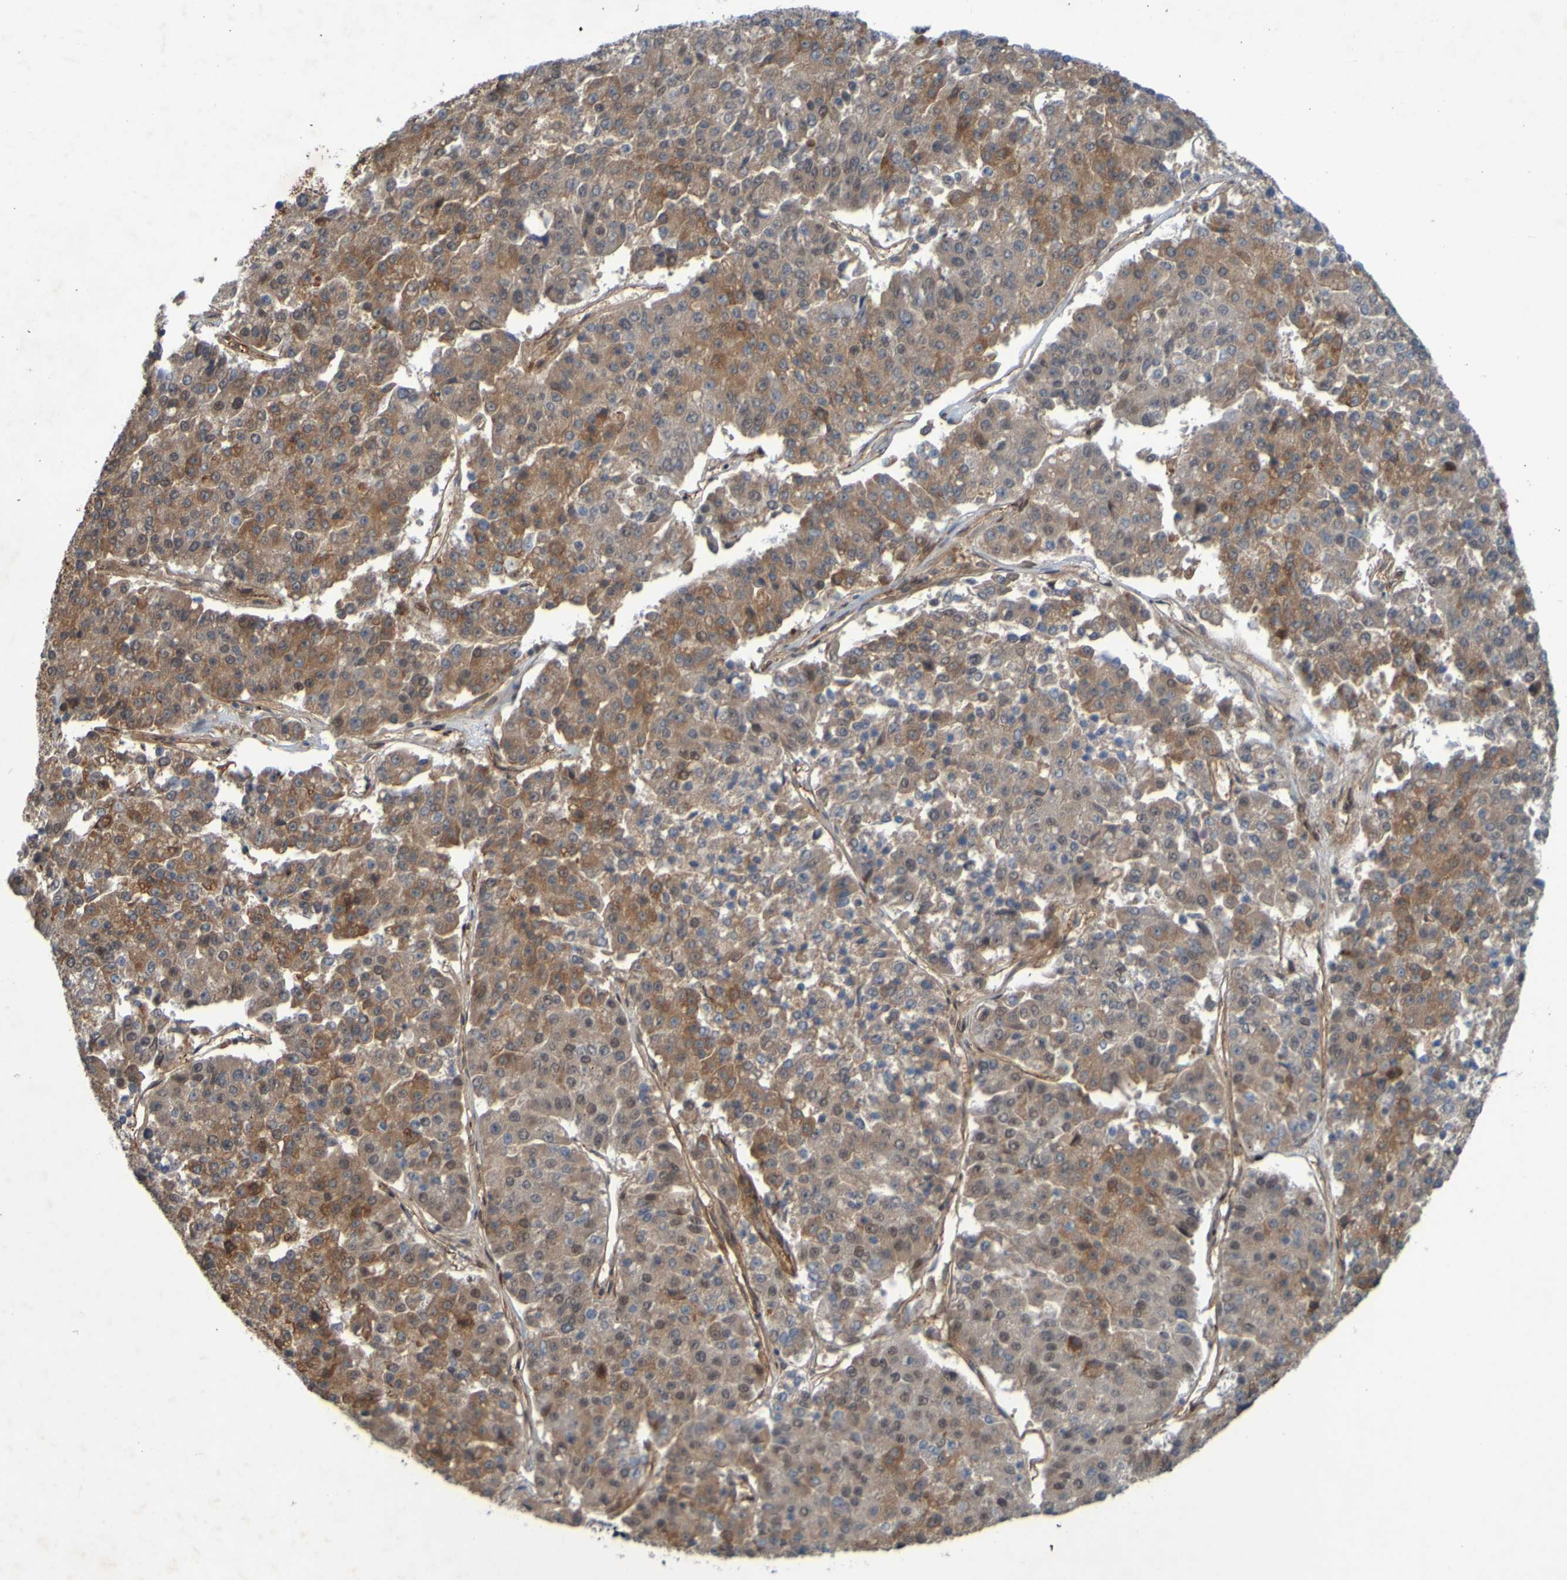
{"staining": {"intensity": "moderate", "quantity": "25%-75%", "location": "cytoplasmic/membranous"}, "tissue": "pancreatic cancer", "cell_type": "Tumor cells", "image_type": "cancer", "snomed": [{"axis": "morphology", "description": "Adenocarcinoma, NOS"}, {"axis": "topography", "description": "Pancreas"}], "caption": "Pancreatic cancer stained for a protein (brown) shows moderate cytoplasmic/membranous positive expression in about 25%-75% of tumor cells.", "gene": "MCPH1", "patient": {"sex": "male", "age": 50}}